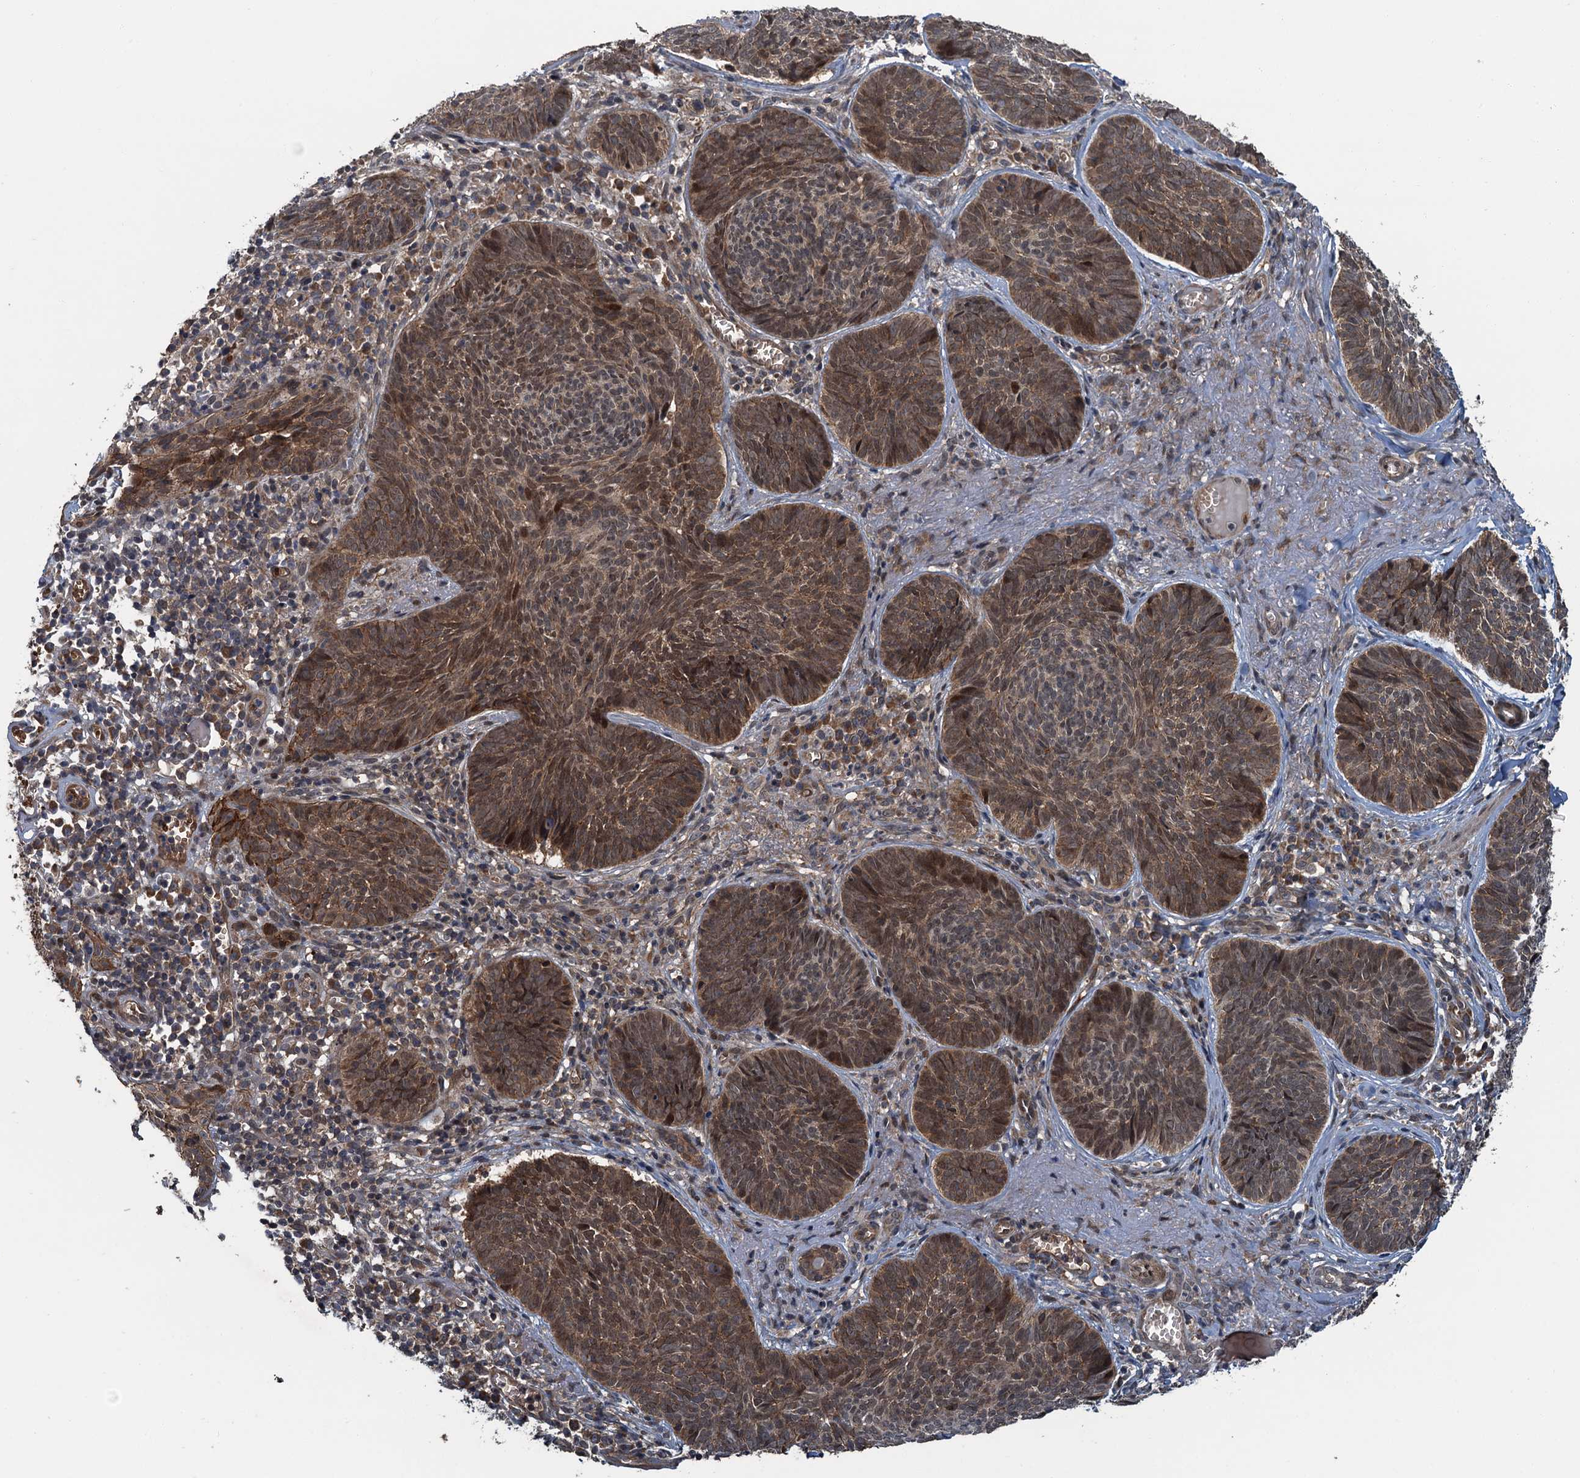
{"staining": {"intensity": "moderate", "quantity": ">75%", "location": "cytoplasmic/membranous"}, "tissue": "skin cancer", "cell_type": "Tumor cells", "image_type": "cancer", "snomed": [{"axis": "morphology", "description": "Basal cell carcinoma"}, {"axis": "topography", "description": "Skin"}], "caption": "This histopathology image demonstrates immunohistochemistry (IHC) staining of human skin basal cell carcinoma, with medium moderate cytoplasmic/membranous staining in approximately >75% of tumor cells.", "gene": "SNX32", "patient": {"sex": "female", "age": 74}}